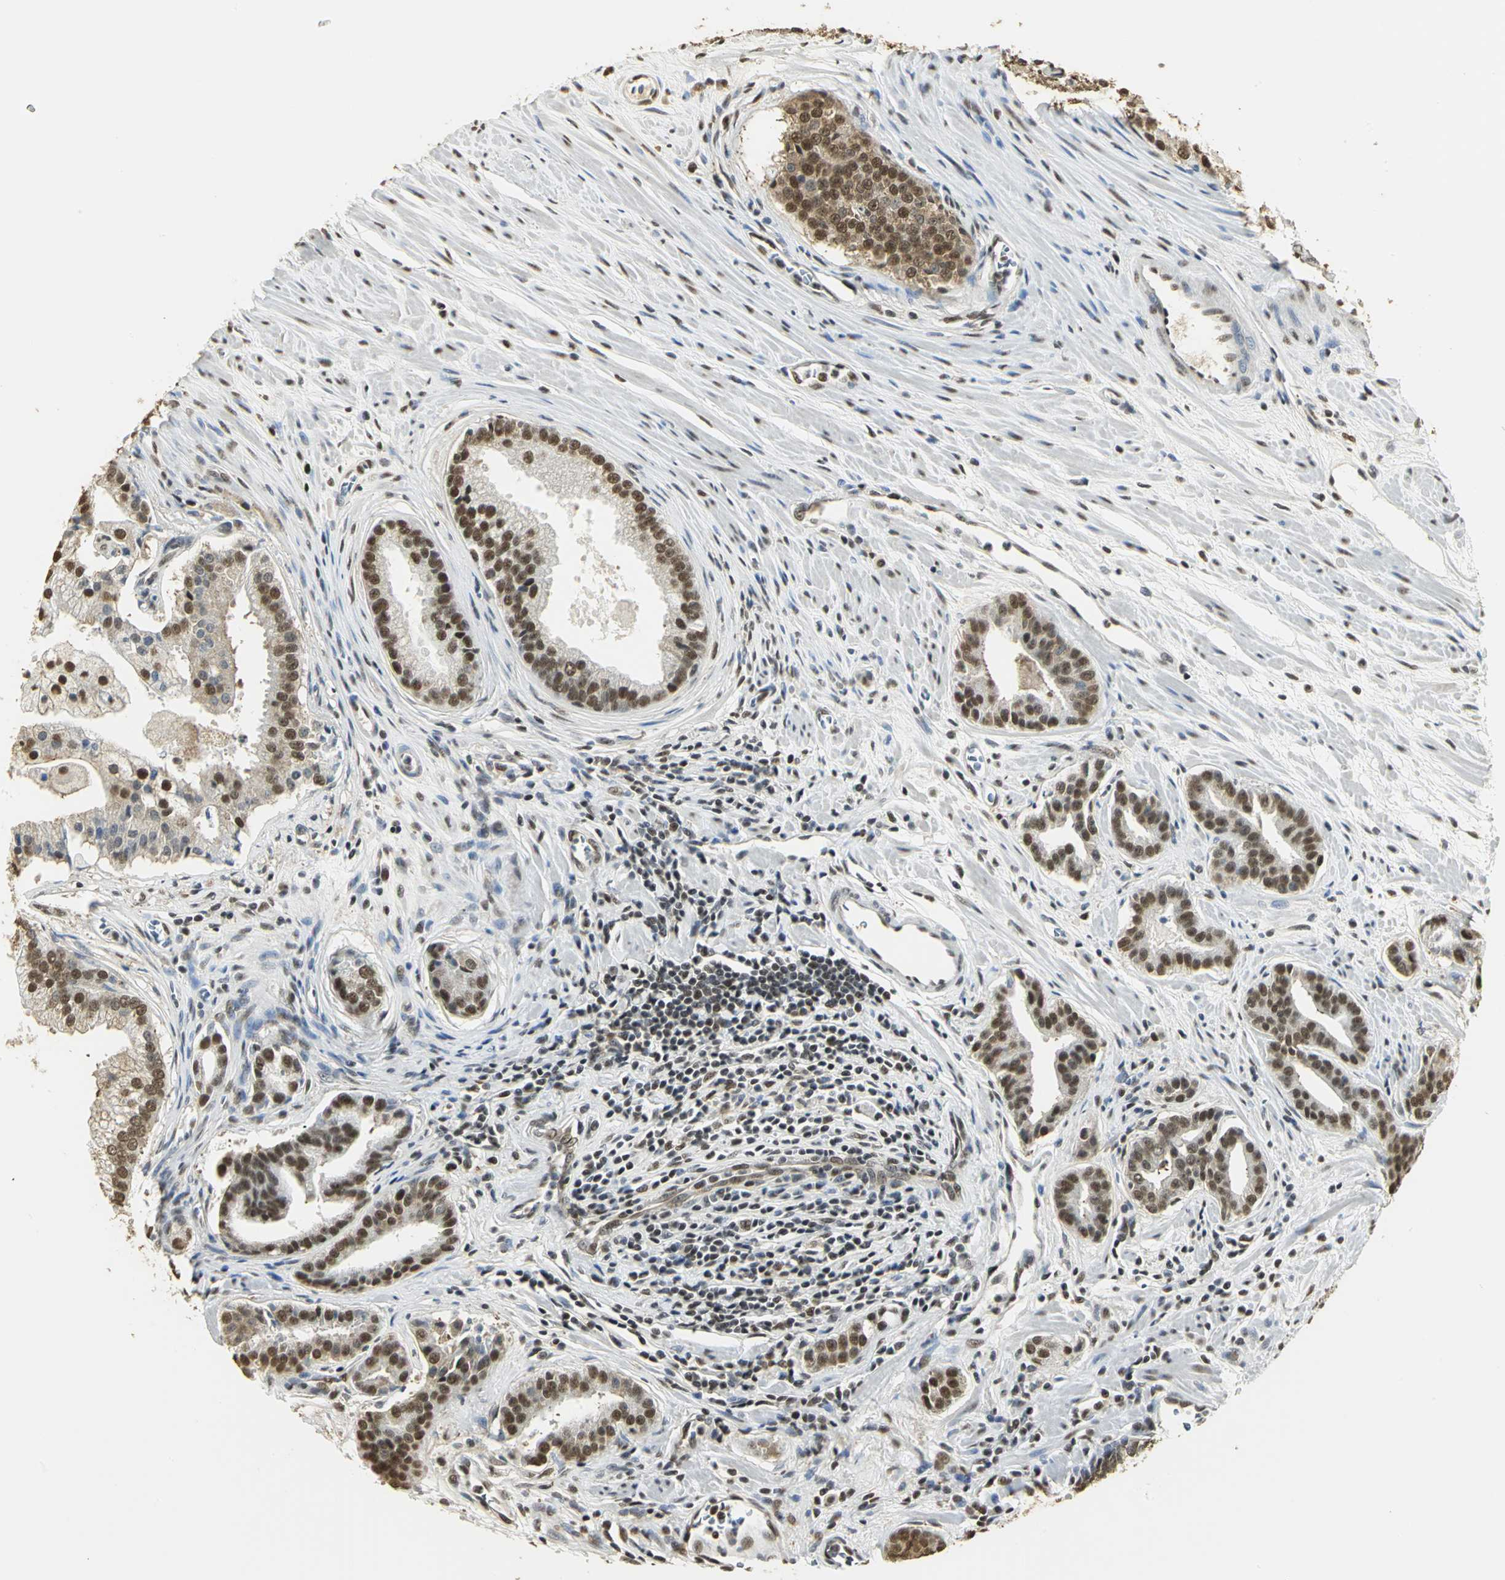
{"staining": {"intensity": "strong", "quantity": ">75%", "location": "cytoplasmic/membranous,nuclear"}, "tissue": "prostate cancer", "cell_type": "Tumor cells", "image_type": "cancer", "snomed": [{"axis": "morphology", "description": "Adenocarcinoma, High grade"}, {"axis": "topography", "description": "Prostate"}], "caption": "Human prostate high-grade adenocarcinoma stained with a protein marker exhibits strong staining in tumor cells.", "gene": "SET", "patient": {"sex": "male", "age": 67}}